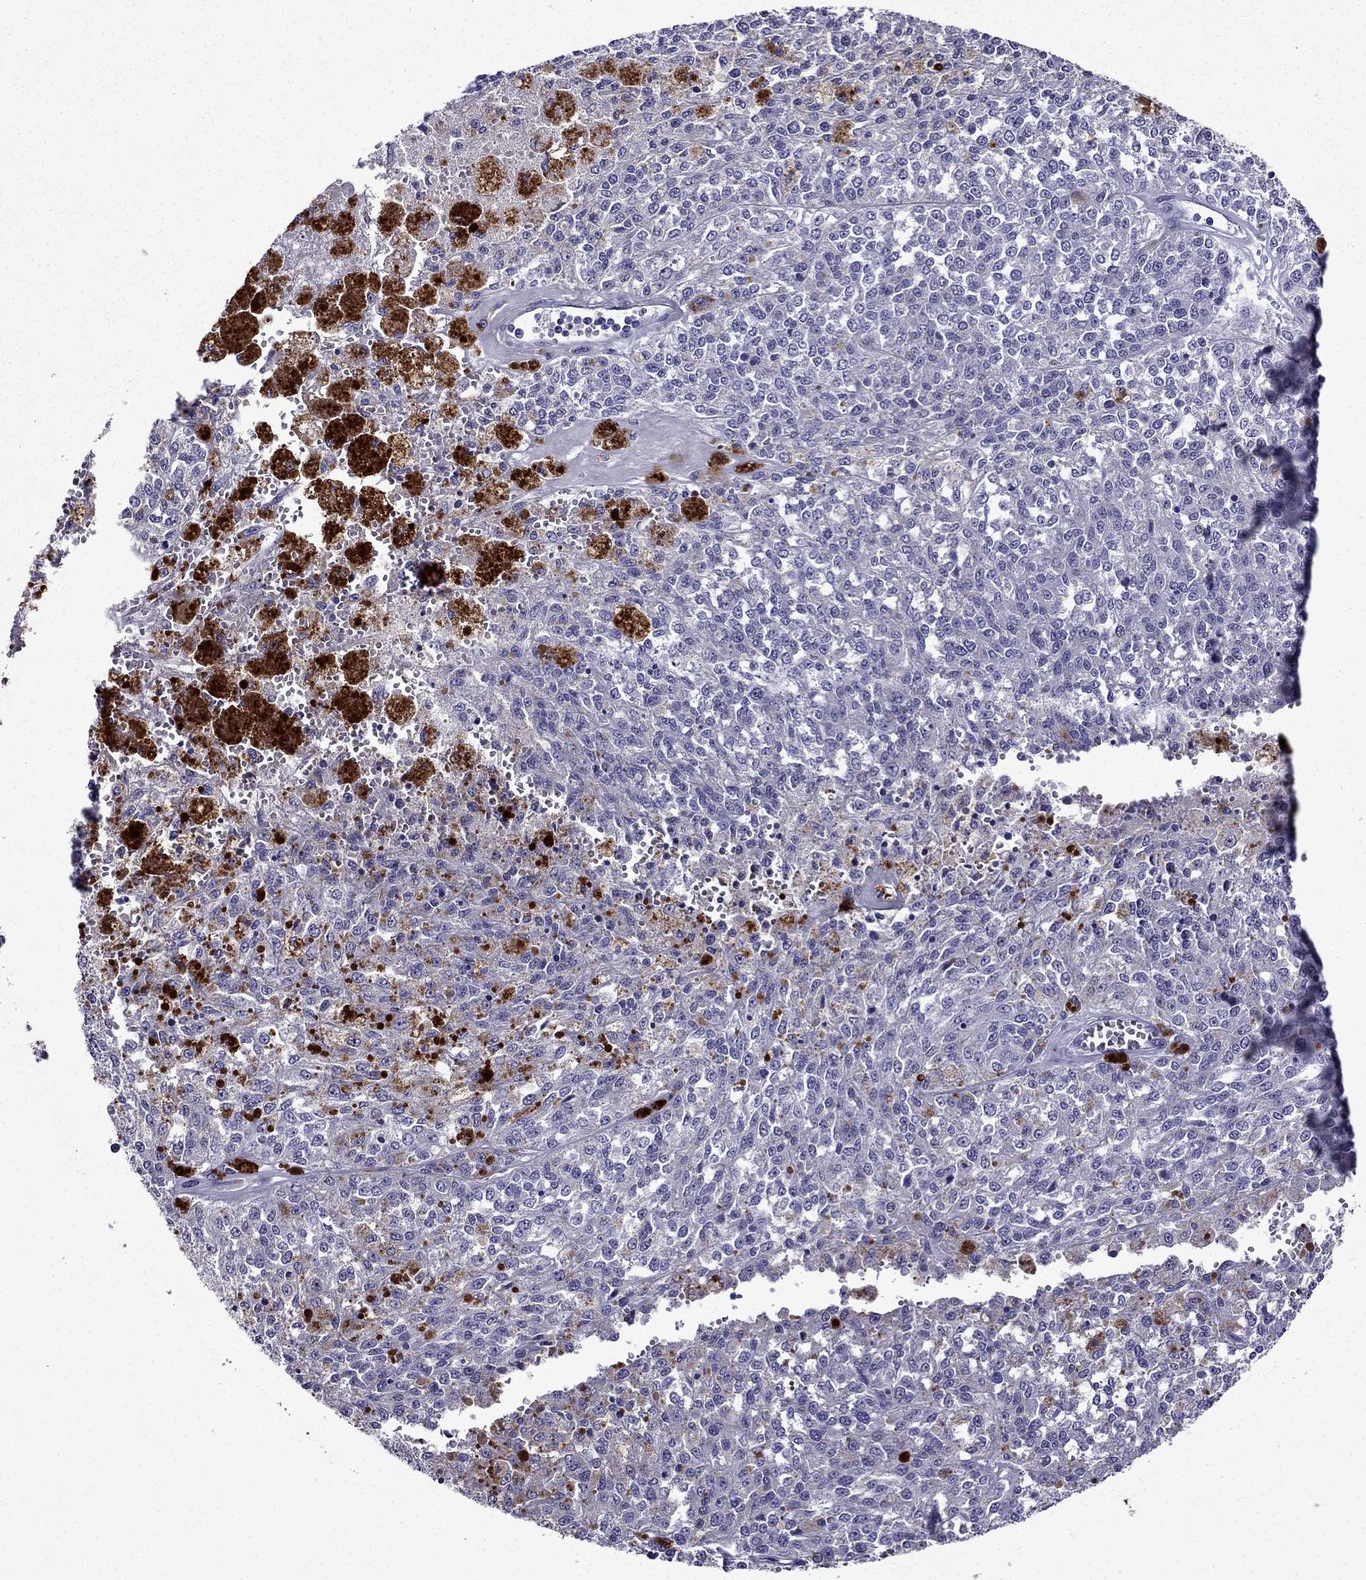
{"staining": {"intensity": "negative", "quantity": "none", "location": "none"}, "tissue": "melanoma", "cell_type": "Tumor cells", "image_type": "cancer", "snomed": [{"axis": "morphology", "description": "Malignant melanoma, Metastatic site"}, {"axis": "topography", "description": "Lymph node"}], "caption": "Melanoma was stained to show a protein in brown. There is no significant positivity in tumor cells. (DAB IHC with hematoxylin counter stain).", "gene": "DNAH17", "patient": {"sex": "female", "age": 64}}